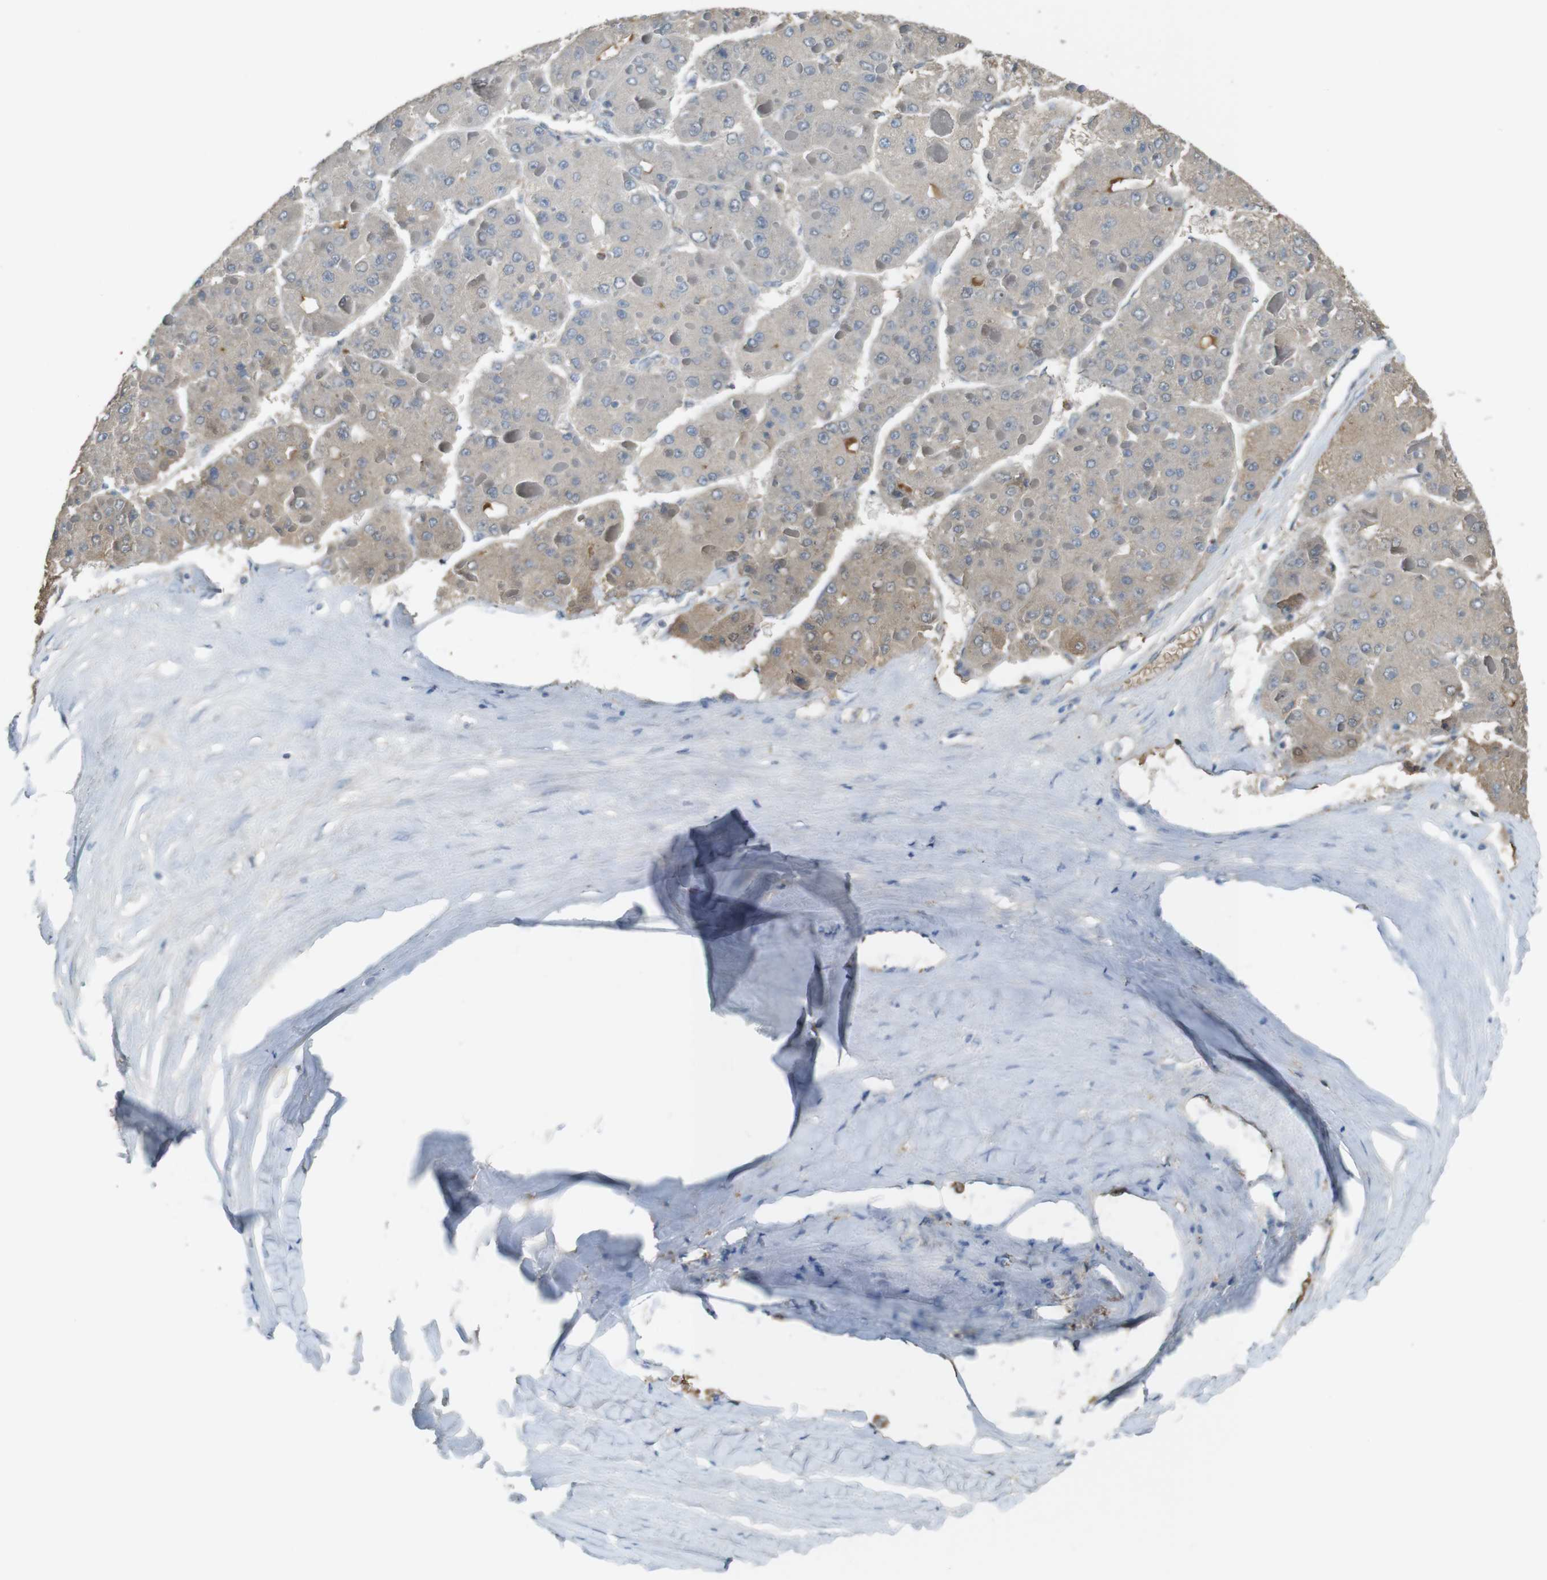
{"staining": {"intensity": "weak", "quantity": "<25%", "location": "cytoplasmic/membranous"}, "tissue": "liver cancer", "cell_type": "Tumor cells", "image_type": "cancer", "snomed": [{"axis": "morphology", "description": "Carcinoma, Hepatocellular, NOS"}, {"axis": "topography", "description": "Liver"}], "caption": "IHC photomicrograph of neoplastic tissue: human liver hepatocellular carcinoma stained with DAB (3,3'-diaminobenzidine) shows no significant protein positivity in tumor cells. Brightfield microscopy of immunohistochemistry (IHC) stained with DAB (brown) and hematoxylin (blue), captured at high magnification.", "gene": "LTBP4", "patient": {"sex": "female", "age": 73}}